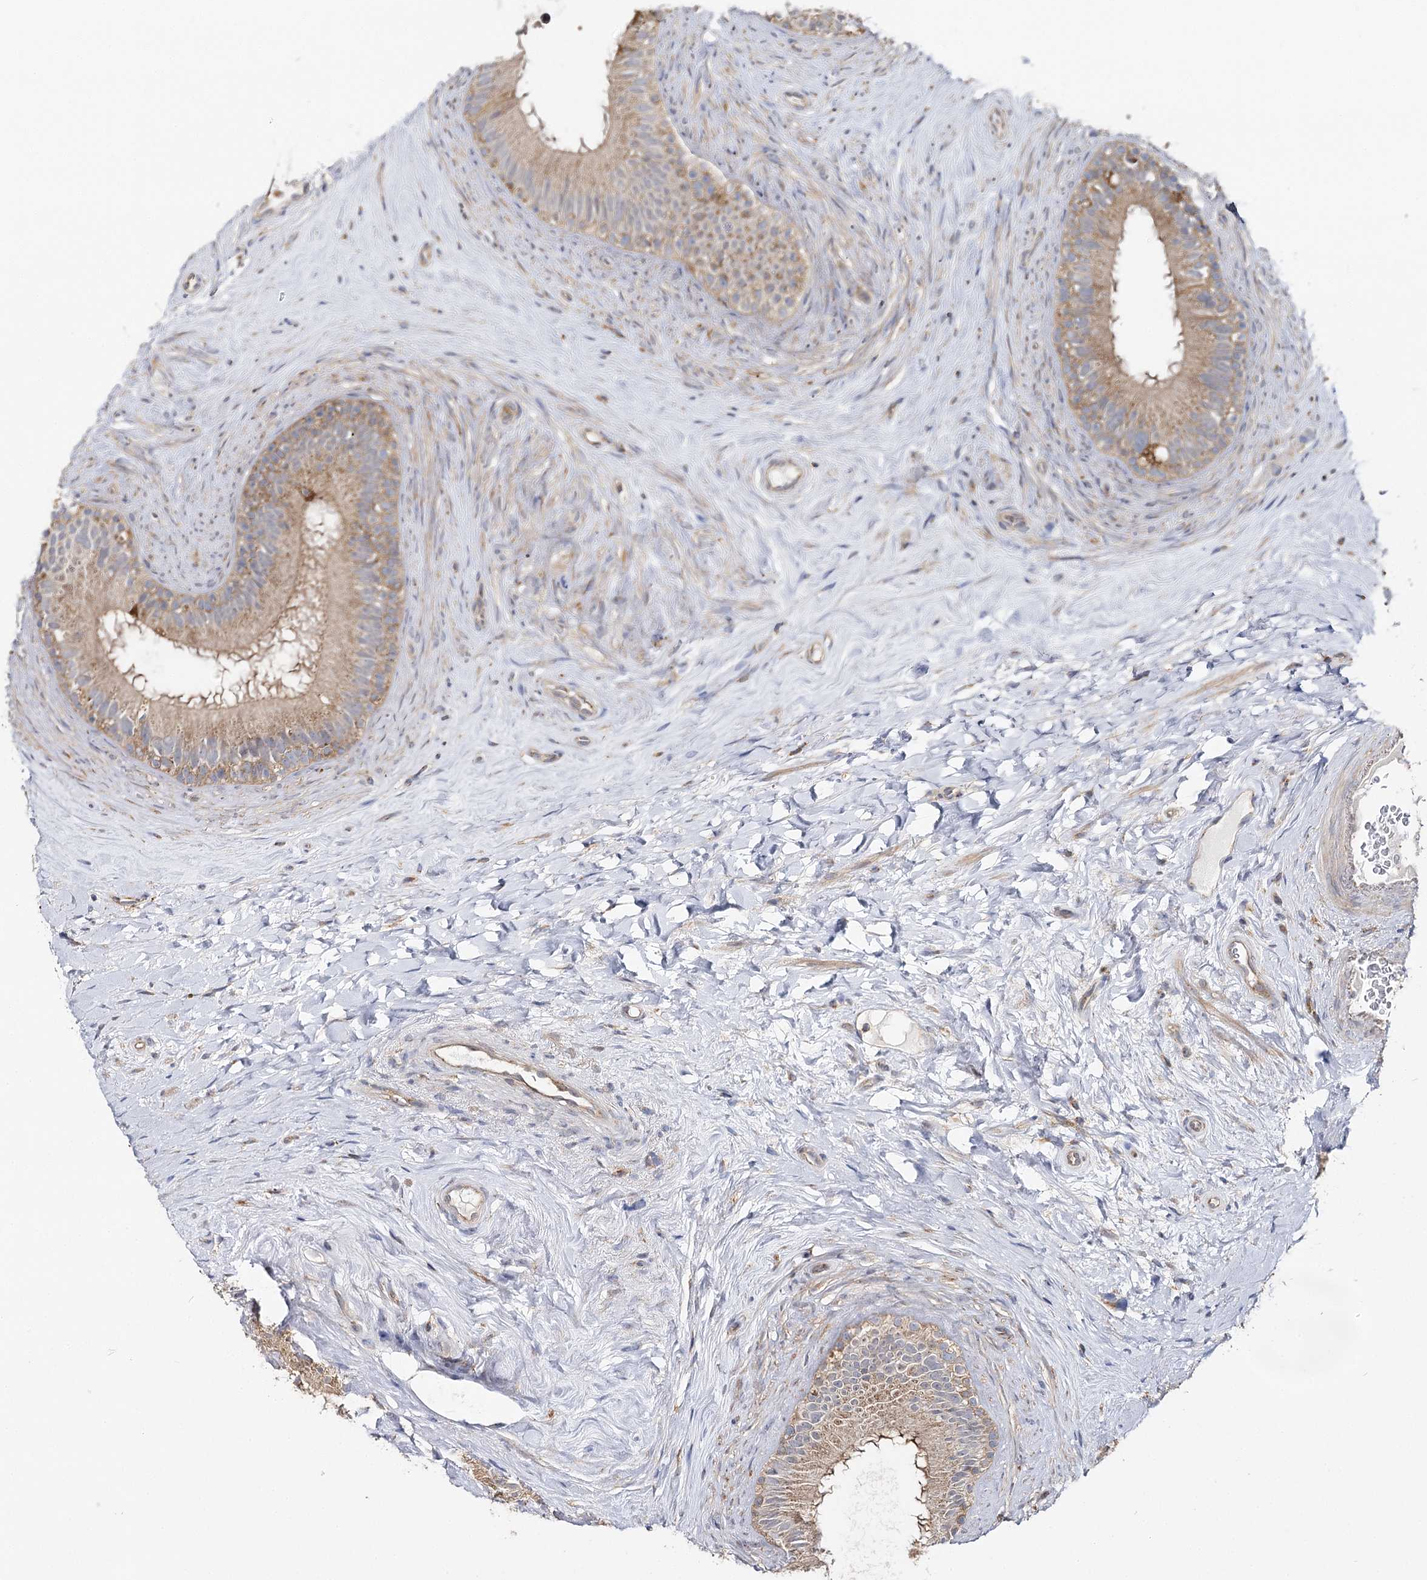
{"staining": {"intensity": "weak", "quantity": "25%-75%", "location": "cytoplasmic/membranous"}, "tissue": "epididymis", "cell_type": "Glandular cells", "image_type": "normal", "snomed": [{"axis": "morphology", "description": "Normal tissue, NOS"}, {"axis": "topography", "description": "Epididymis"}], "caption": "A micrograph of human epididymis stained for a protein exhibits weak cytoplasmic/membranous brown staining in glandular cells. The staining is performed using DAB (3,3'-diaminobenzidine) brown chromogen to label protein expression. The nuclei are counter-stained blue using hematoxylin.", "gene": "SEC24B", "patient": {"sex": "male", "age": 84}}